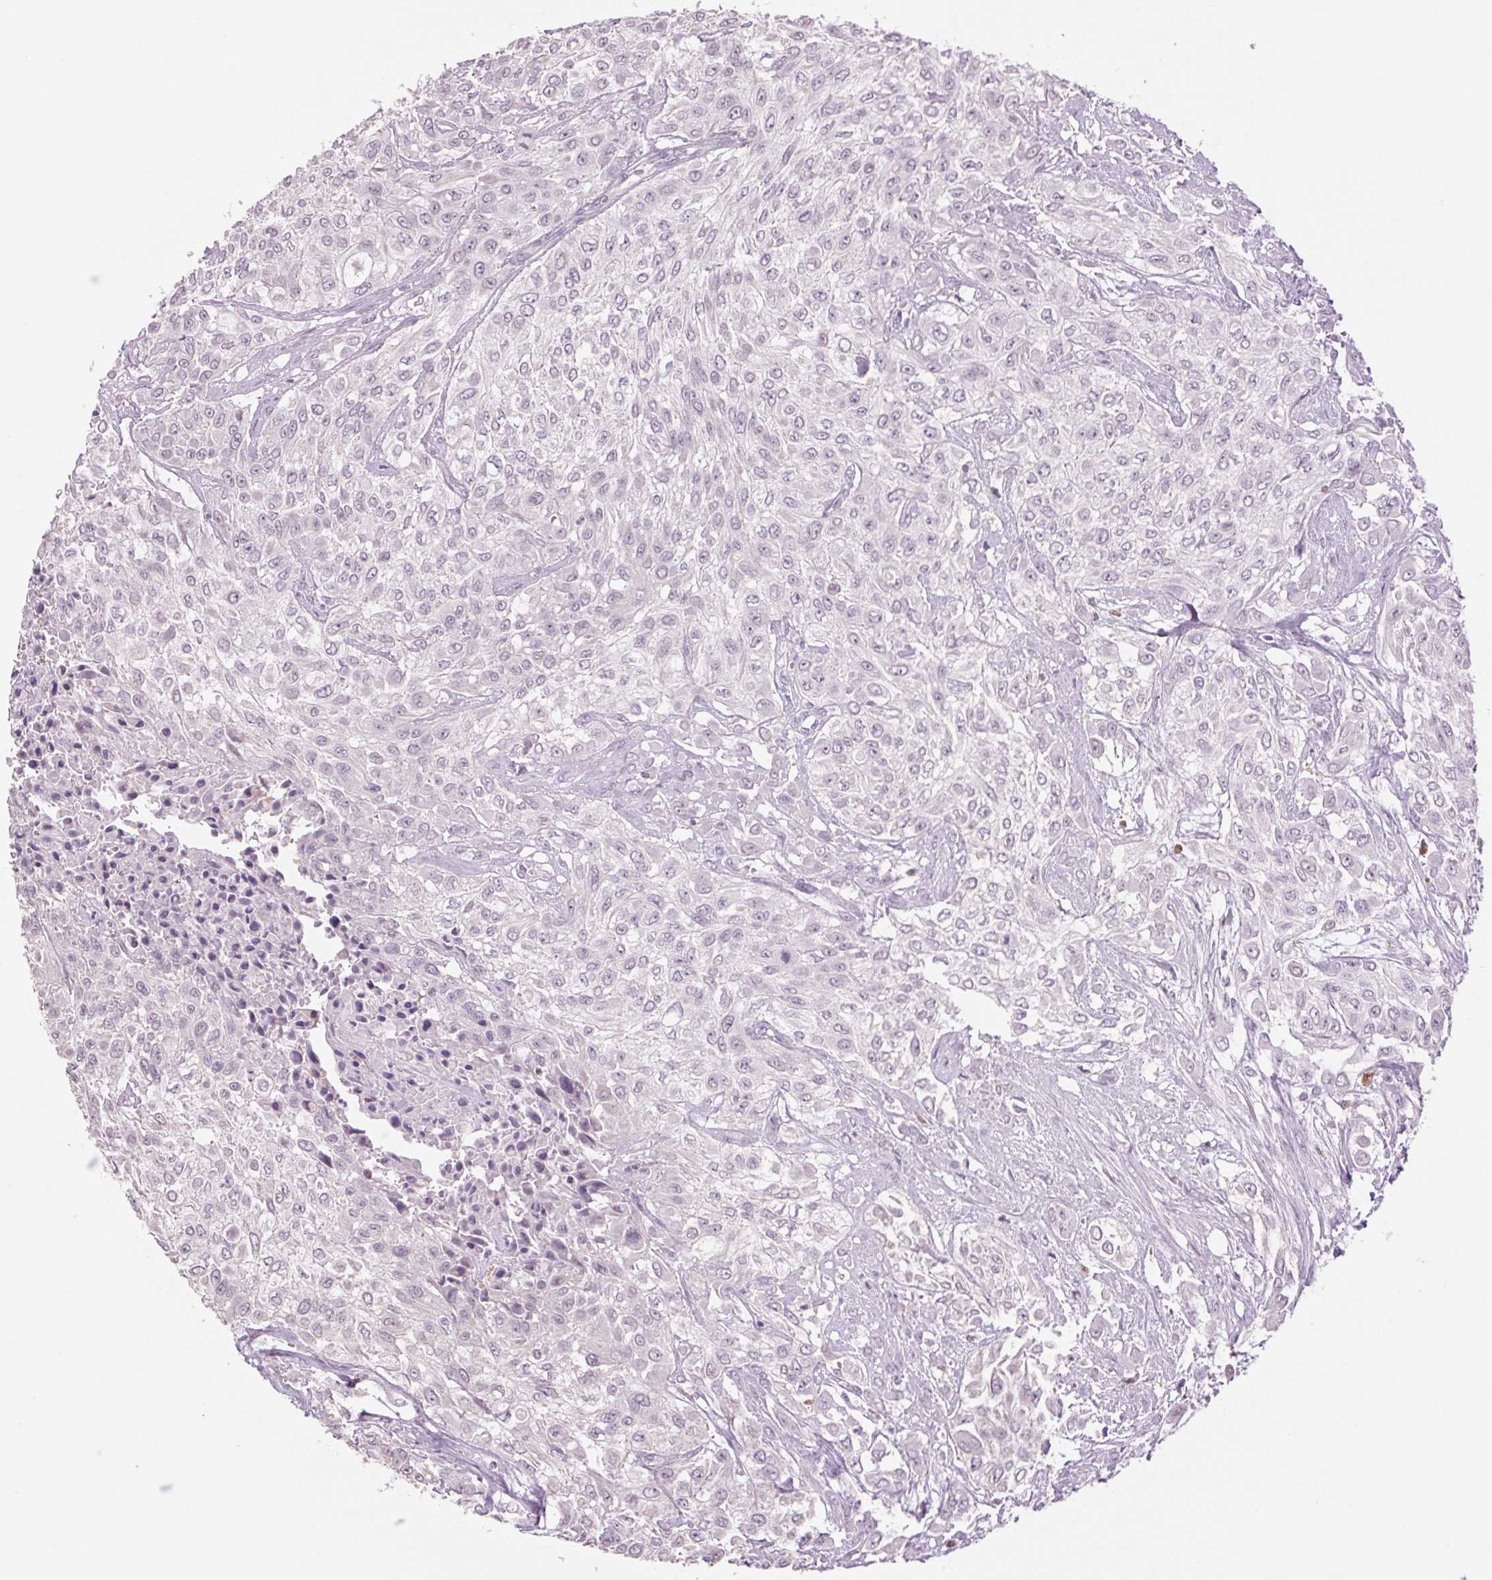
{"staining": {"intensity": "negative", "quantity": "none", "location": "none"}, "tissue": "urothelial cancer", "cell_type": "Tumor cells", "image_type": "cancer", "snomed": [{"axis": "morphology", "description": "Urothelial carcinoma, High grade"}, {"axis": "topography", "description": "Urinary bladder"}], "caption": "The photomicrograph reveals no significant staining in tumor cells of urothelial carcinoma (high-grade).", "gene": "MPO", "patient": {"sex": "male", "age": 57}}